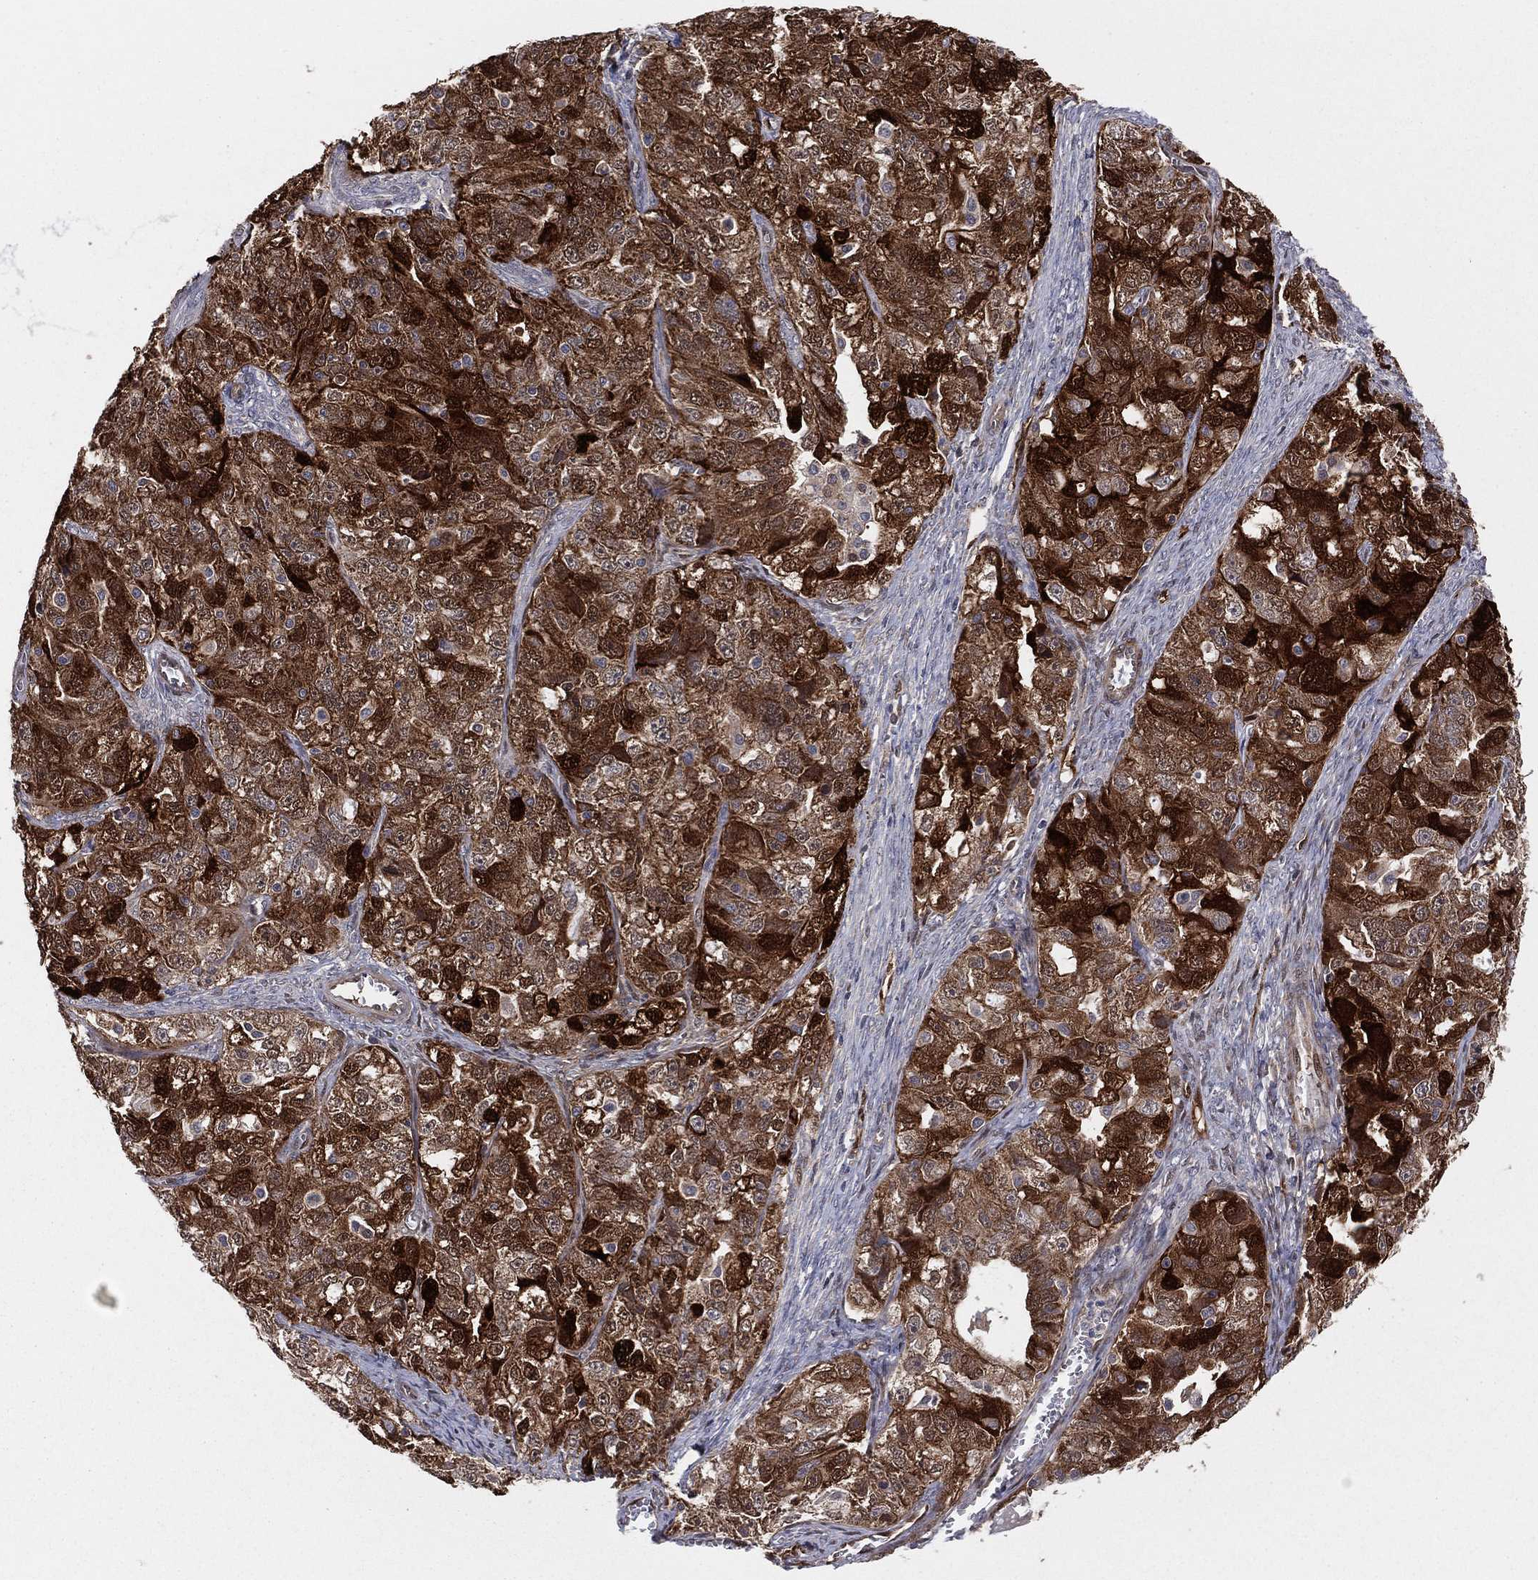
{"staining": {"intensity": "strong", "quantity": "25%-75%", "location": "cytoplasmic/membranous,nuclear"}, "tissue": "ovarian cancer", "cell_type": "Tumor cells", "image_type": "cancer", "snomed": [{"axis": "morphology", "description": "Cystadenocarcinoma, serous, NOS"}, {"axis": "topography", "description": "Ovary"}], "caption": "Brown immunohistochemical staining in human serous cystadenocarcinoma (ovarian) displays strong cytoplasmic/membranous and nuclear staining in about 25%-75% of tumor cells.", "gene": "SNCG", "patient": {"sex": "female", "age": 51}}